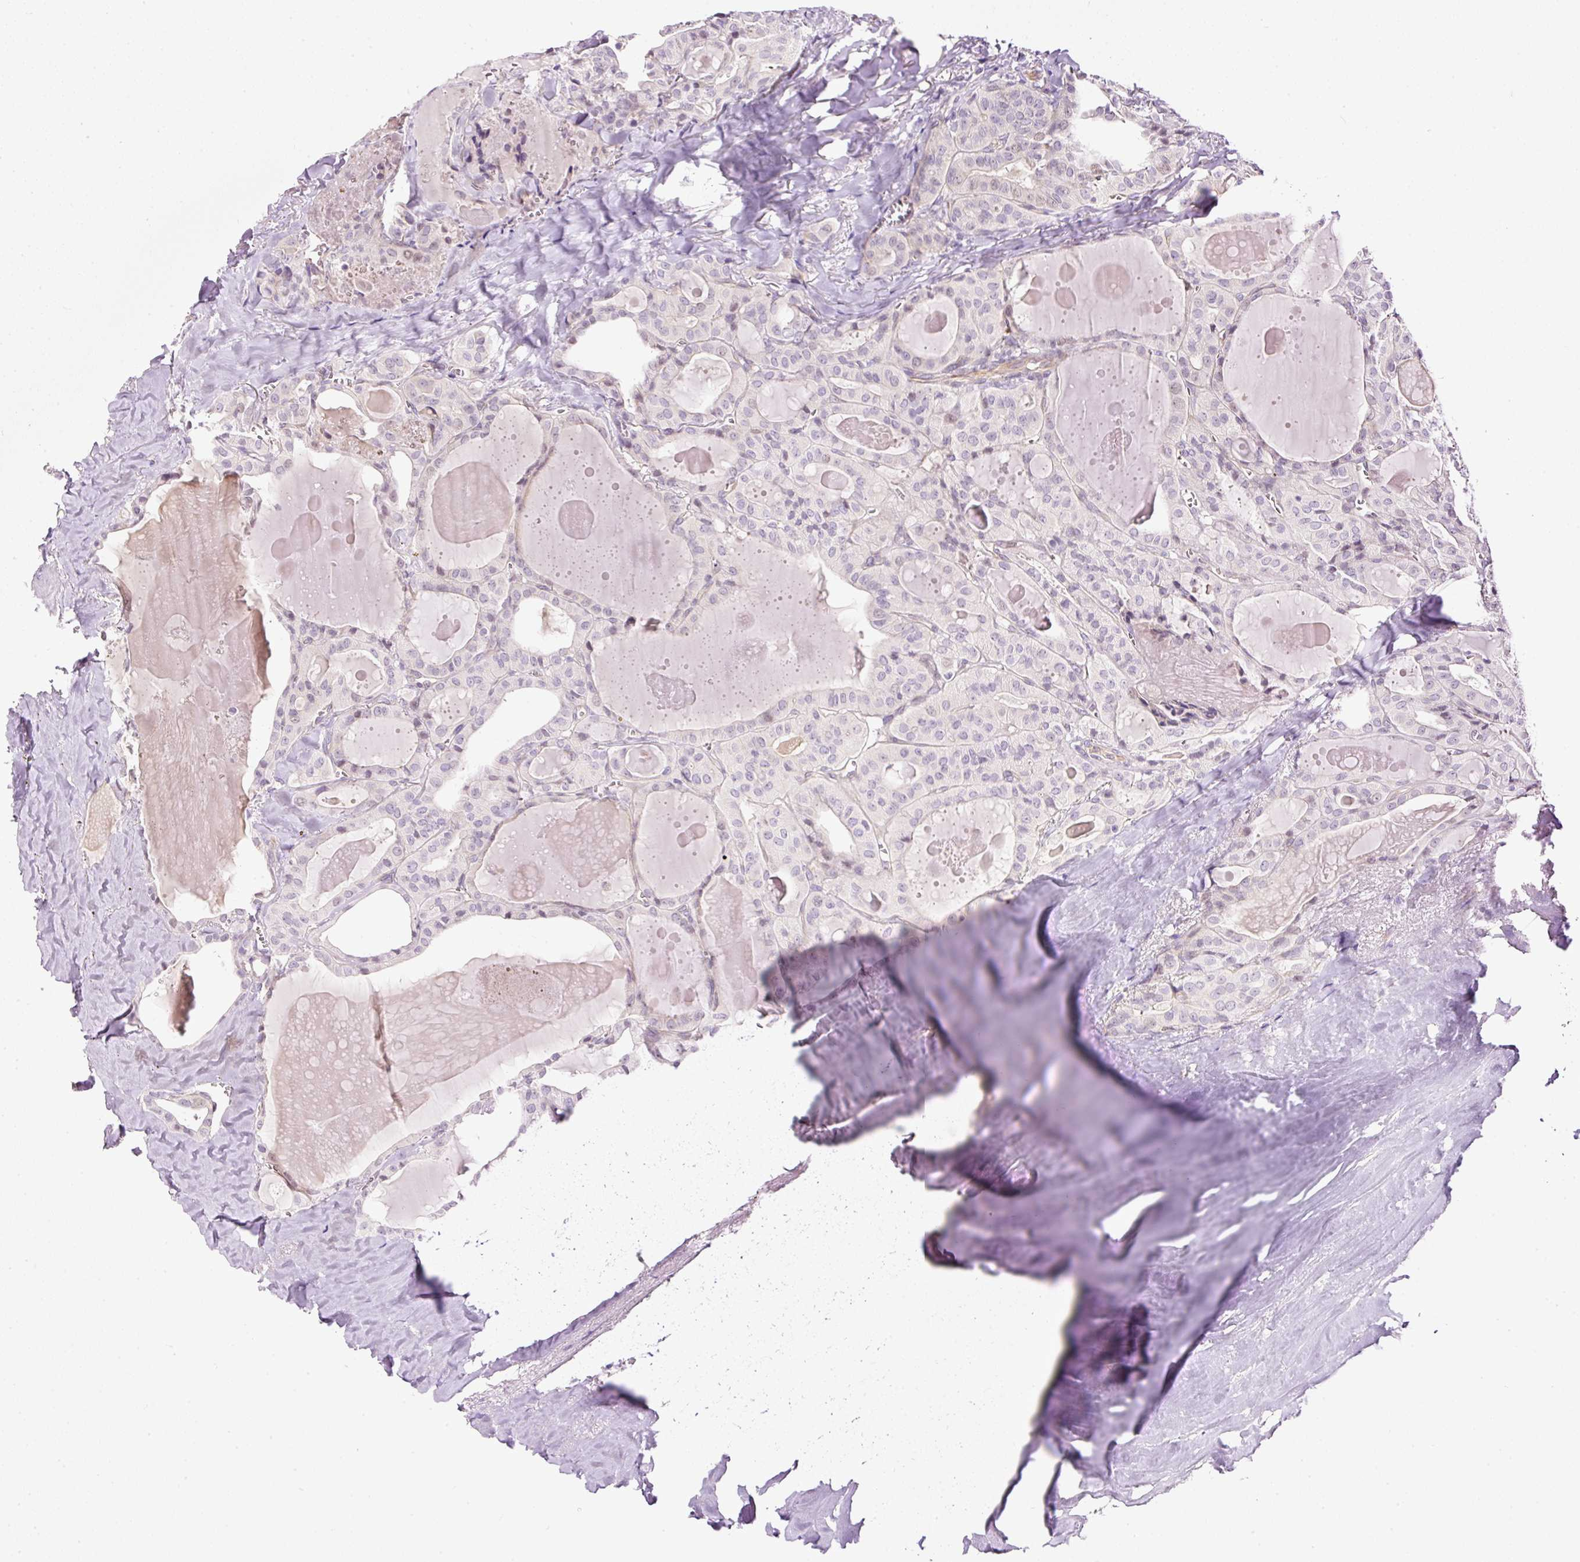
{"staining": {"intensity": "negative", "quantity": "none", "location": "none"}, "tissue": "thyroid cancer", "cell_type": "Tumor cells", "image_type": "cancer", "snomed": [{"axis": "morphology", "description": "Papillary adenocarcinoma, NOS"}, {"axis": "topography", "description": "Thyroid gland"}], "caption": "Image shows no significant protein expression in tumor cells of thyroid papillary adenocarcinoma.", "gene": "USHBP1", "patient": {"sex": "male", "age": 52}}